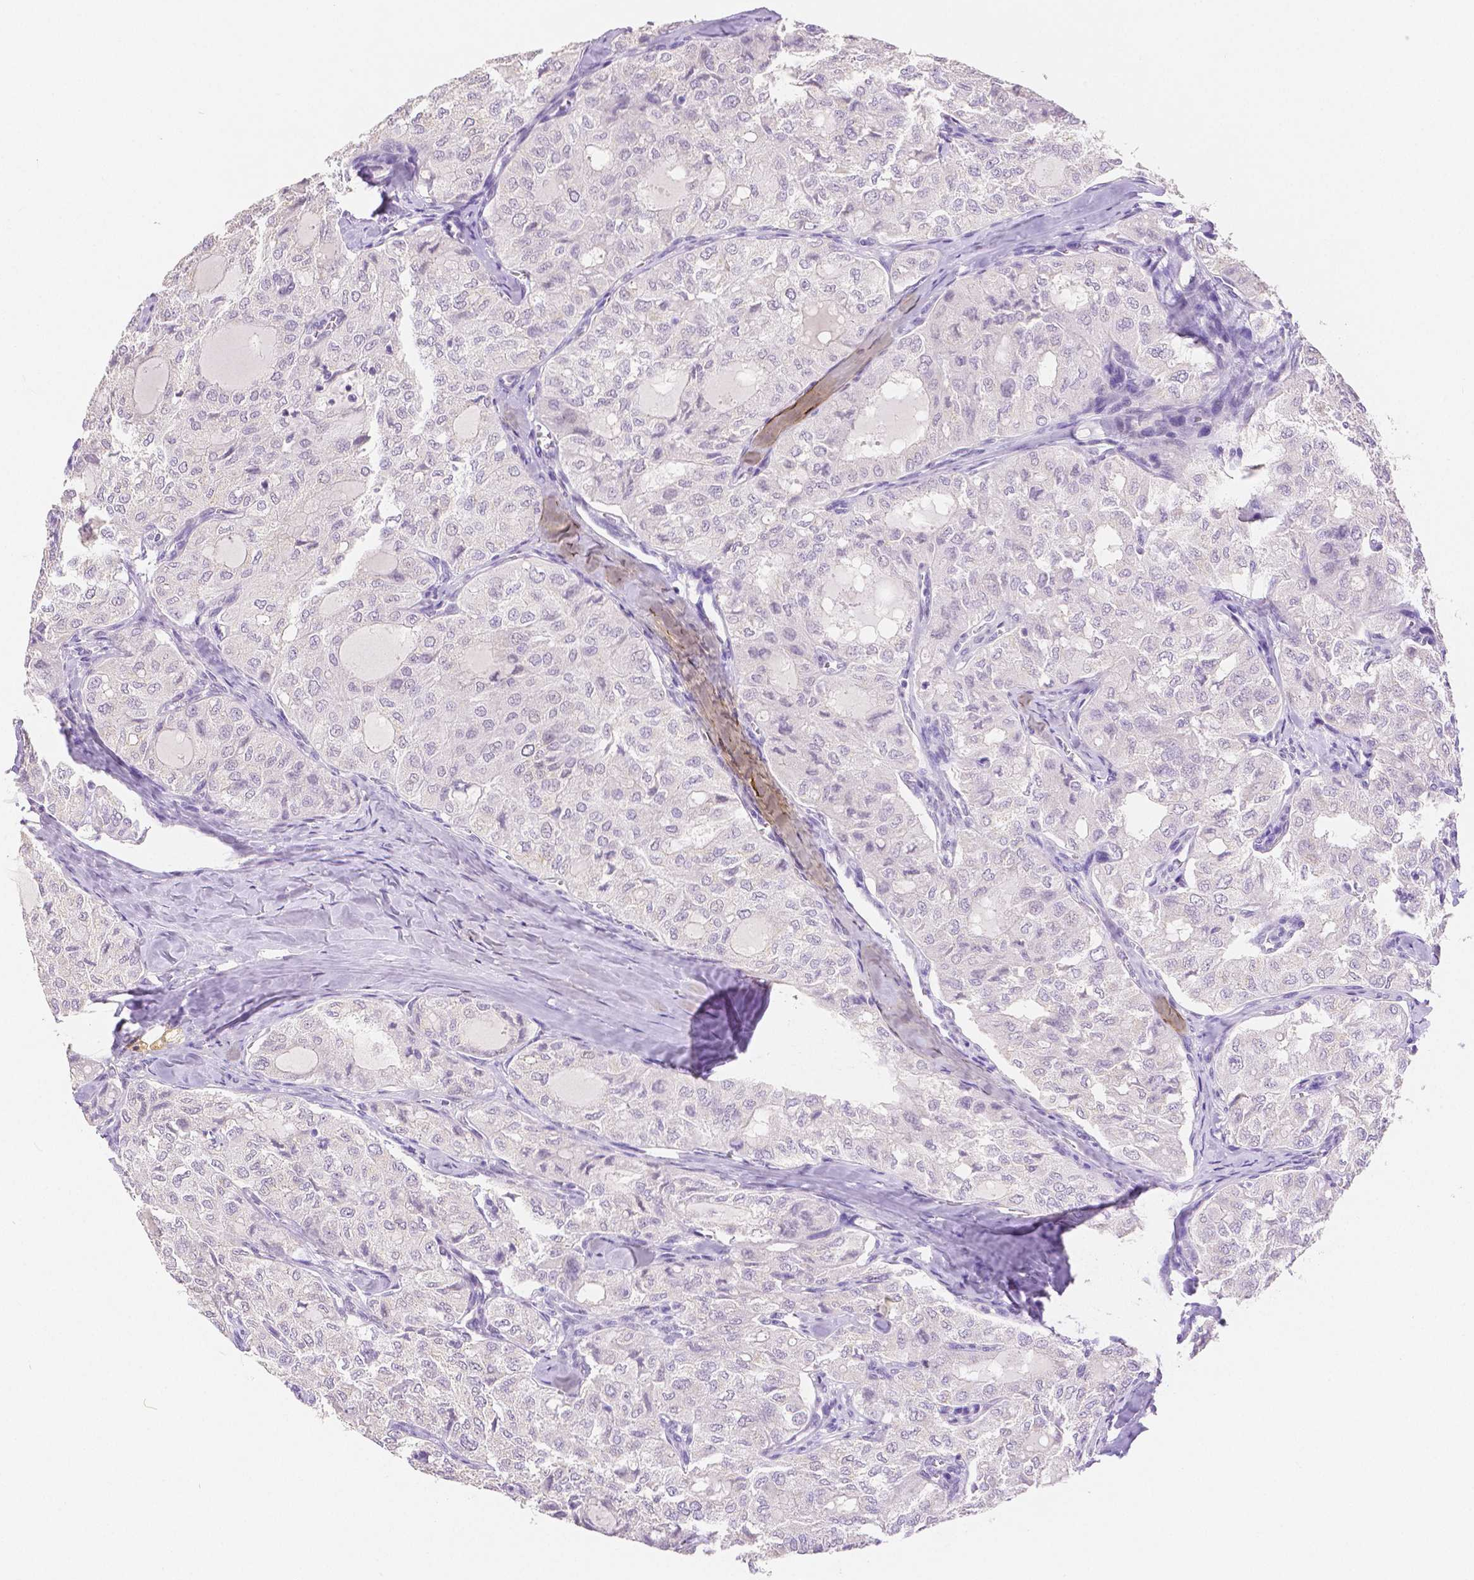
{"staining": {"intensity": "negative", "quantity": "none", "location": "none"}, "tissue": "thyroid cancer", "cell_type": "Tumor cells", "image_type": "cancer", "snomed": [{"axis": "morphology", "description": "Follicular adenoma carcinoma, NOS"}, {"axis": "topography", "description": "Thyroid gland"}], "caption": "Protein analysis of follicular adenoma carcinoma (thyroid) reveals no significant positivity in tumor cells. The staining was performed using DAB (3,3'-diaminobenzidine) to visualize the protein expression in brown, while the nuclei were stained in blue with hematoxylin (Magnification: 20x).", "gene": "HNF1B", "patient": {"sex": "male", "age": 75}}